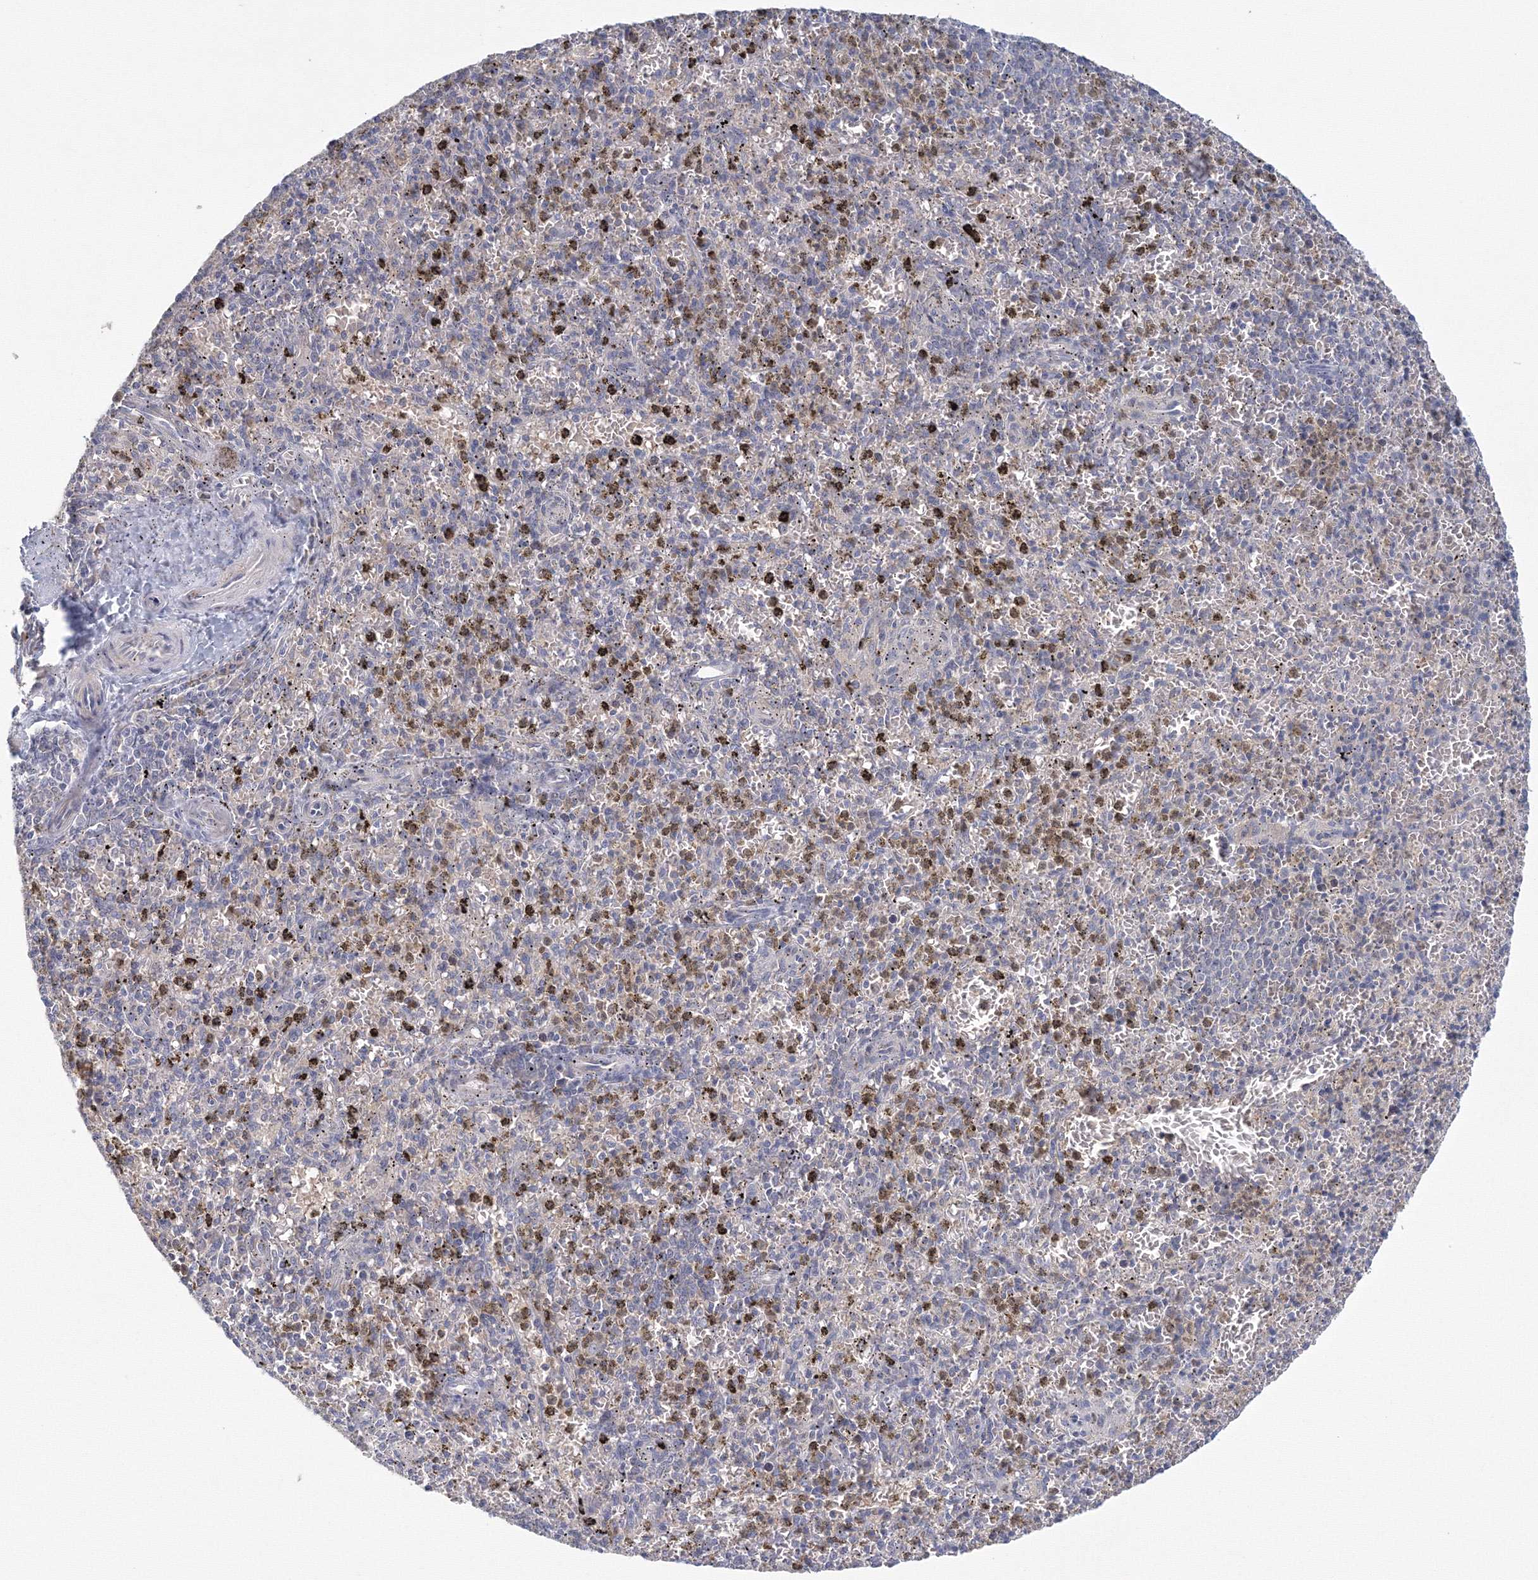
{"staining": {"intensity": "moderate", "quantity": "<25%", "location": "cytoplasmic/membranous"}, "tissue": "spleen", "cell_type": "Cells in red pulp", "image_type": "normal", "snomed": [{"axis": "morphology", "description": "Normal tissue, NOS"}, {"axis": "topography", "description": "Spleen"}], "caption": "Approximately <25% of cells in red pulp in unremarkable human spleen demonstrate moderate cytoplasmic/membranous protein staining as visualized by brown immunohistochemical staining.", "gene": "TACC2", "patient": {"sex": "male", "age": 72}}